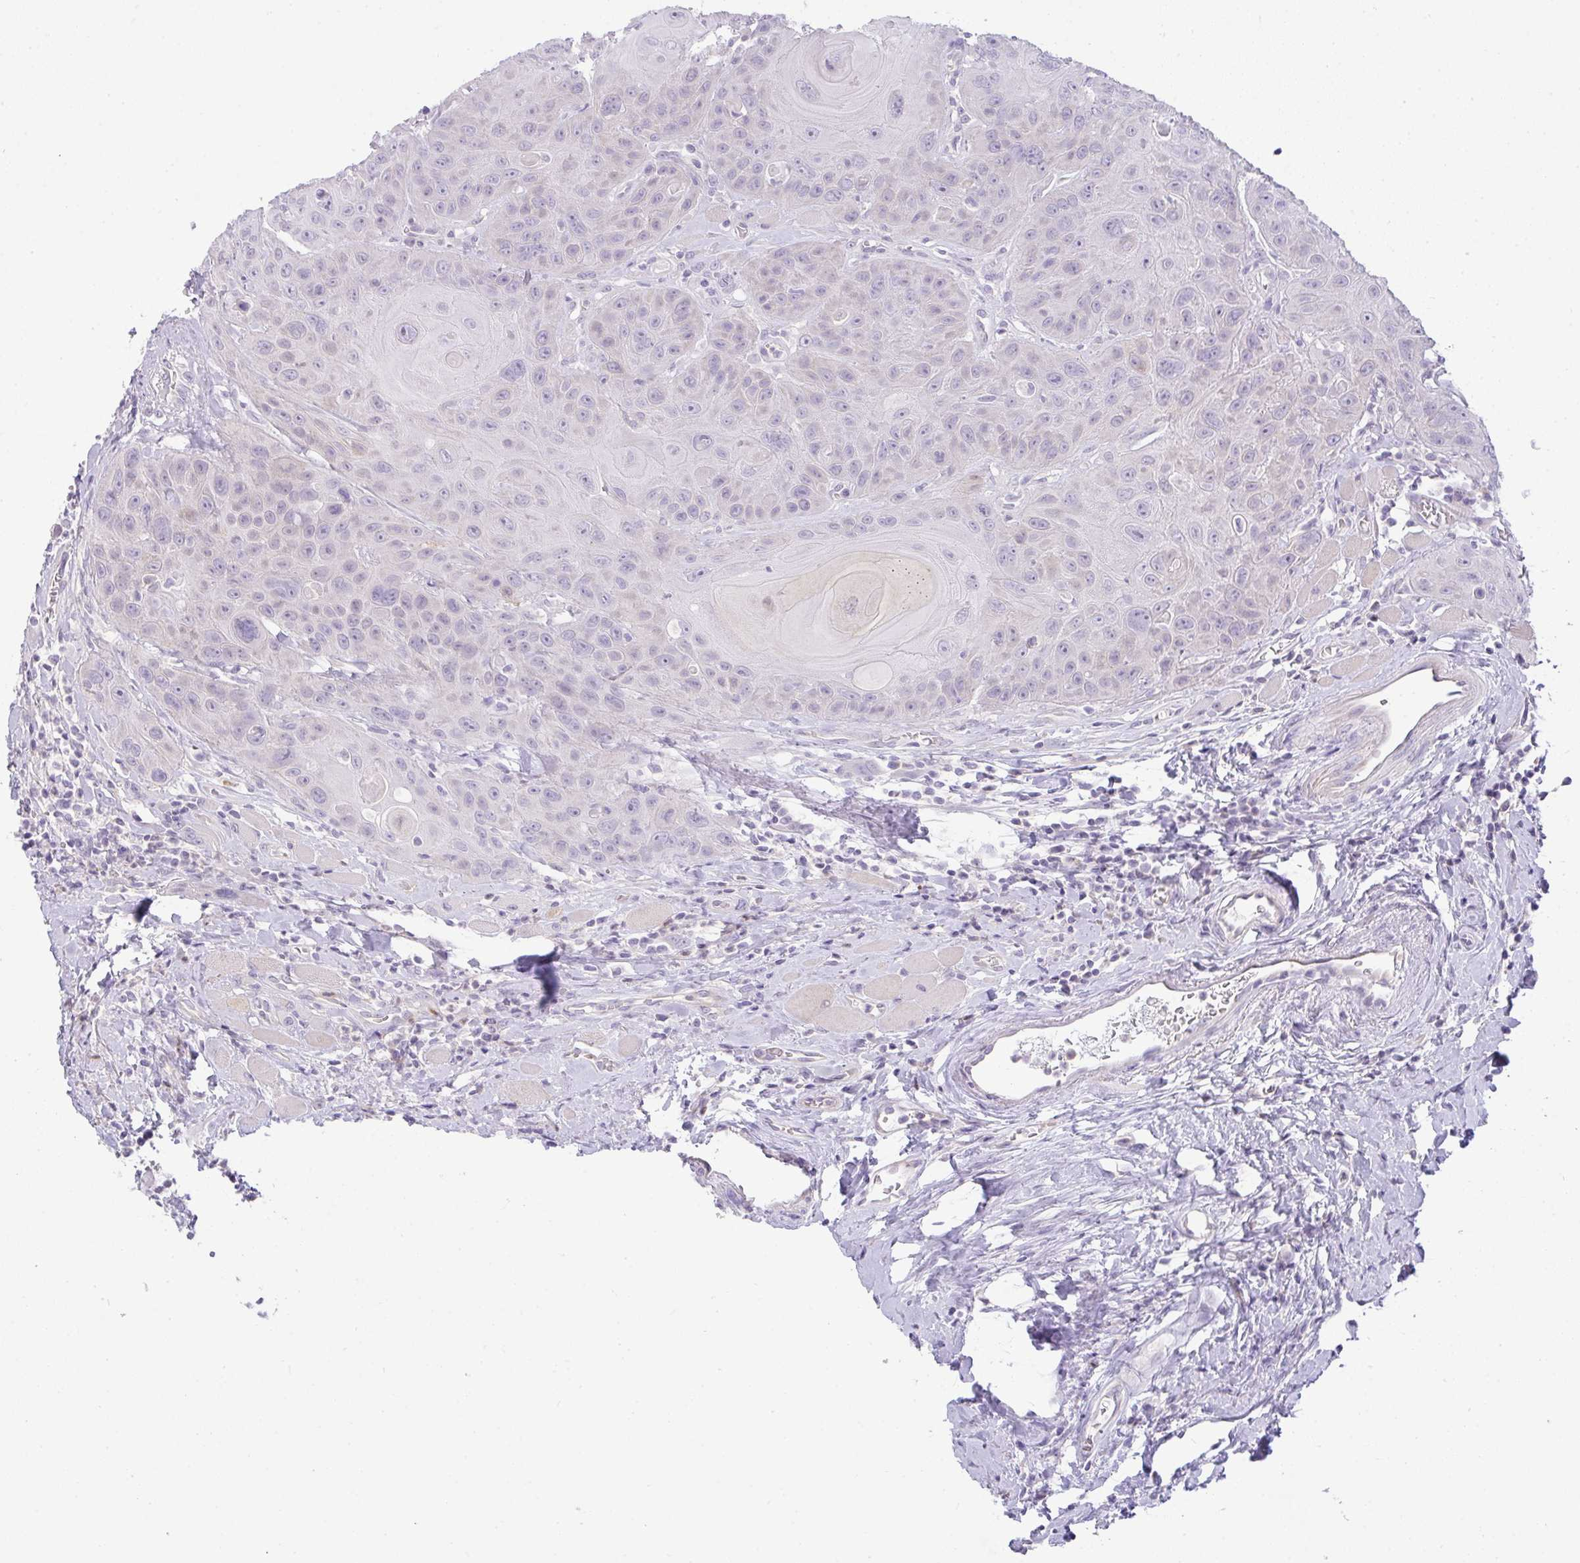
{"staining": {"intensity": "weak", "quantity": "<25%", "location": "cytoplasmic/membranous"}, "tissue": "head and neck cancer", "cell_type": "Tumor cells", "image_type": "cancer", "snomed": [{"axis": "morphology", "description": "Squamous cell carcinoma, NOS"}, {"axis": "topography", "description": "Head-Neck"}], "caption": "A histopathology image of human head and neck cancer (squamous cell carcinoma) is negative for staining in tumor cells. (DAB IHC visualized using brightfield microscopy, high magnification).", "gene": "LIPE", "patient": {"sex": "female", "age": 59}}